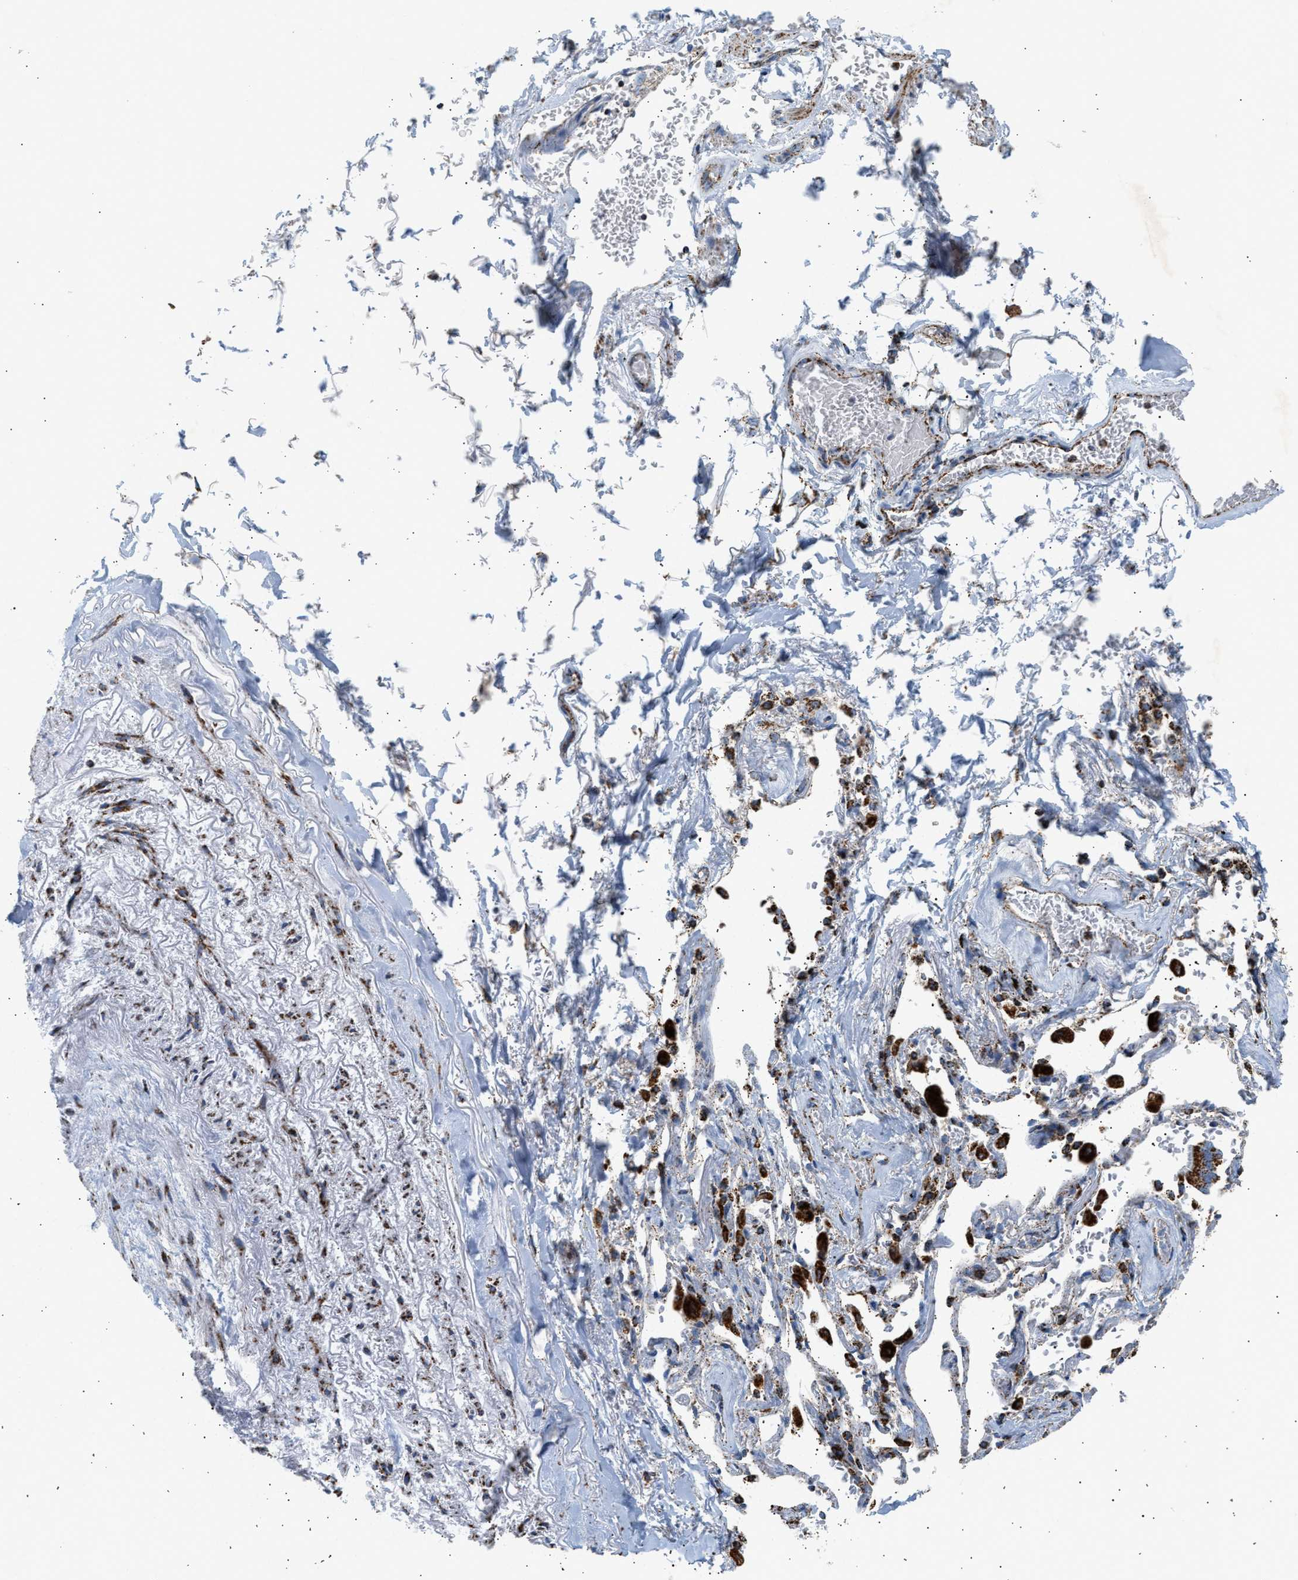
{"staining": {"intensity": "moderate", "quantity": "25%-75%", "location": "cytoplasmic/membranous"}, "tissue": "adipose tissue", "cell_type": "Adipocytes", "image_type": "normal", "snomed": [{"axis": "morphology", "description": "Normal tissue, NOS"}, {"axis": "topography", "description": "Cartilage tissue"}, {"axis": "topography", "description": "Lung"}], "caption": "Immunohistochemistry of unremarkable human adipose tissue exhibits medium levels of moderate cytoplasmic/membranous expression in approximately 25%-75% of adipocytes. (DAB (3,3'-diaminobenzidine) IHC with brightfield microscopy, high magnification).", "gene": "OGDH", "patient": {"sex": "female", "age": 77}}